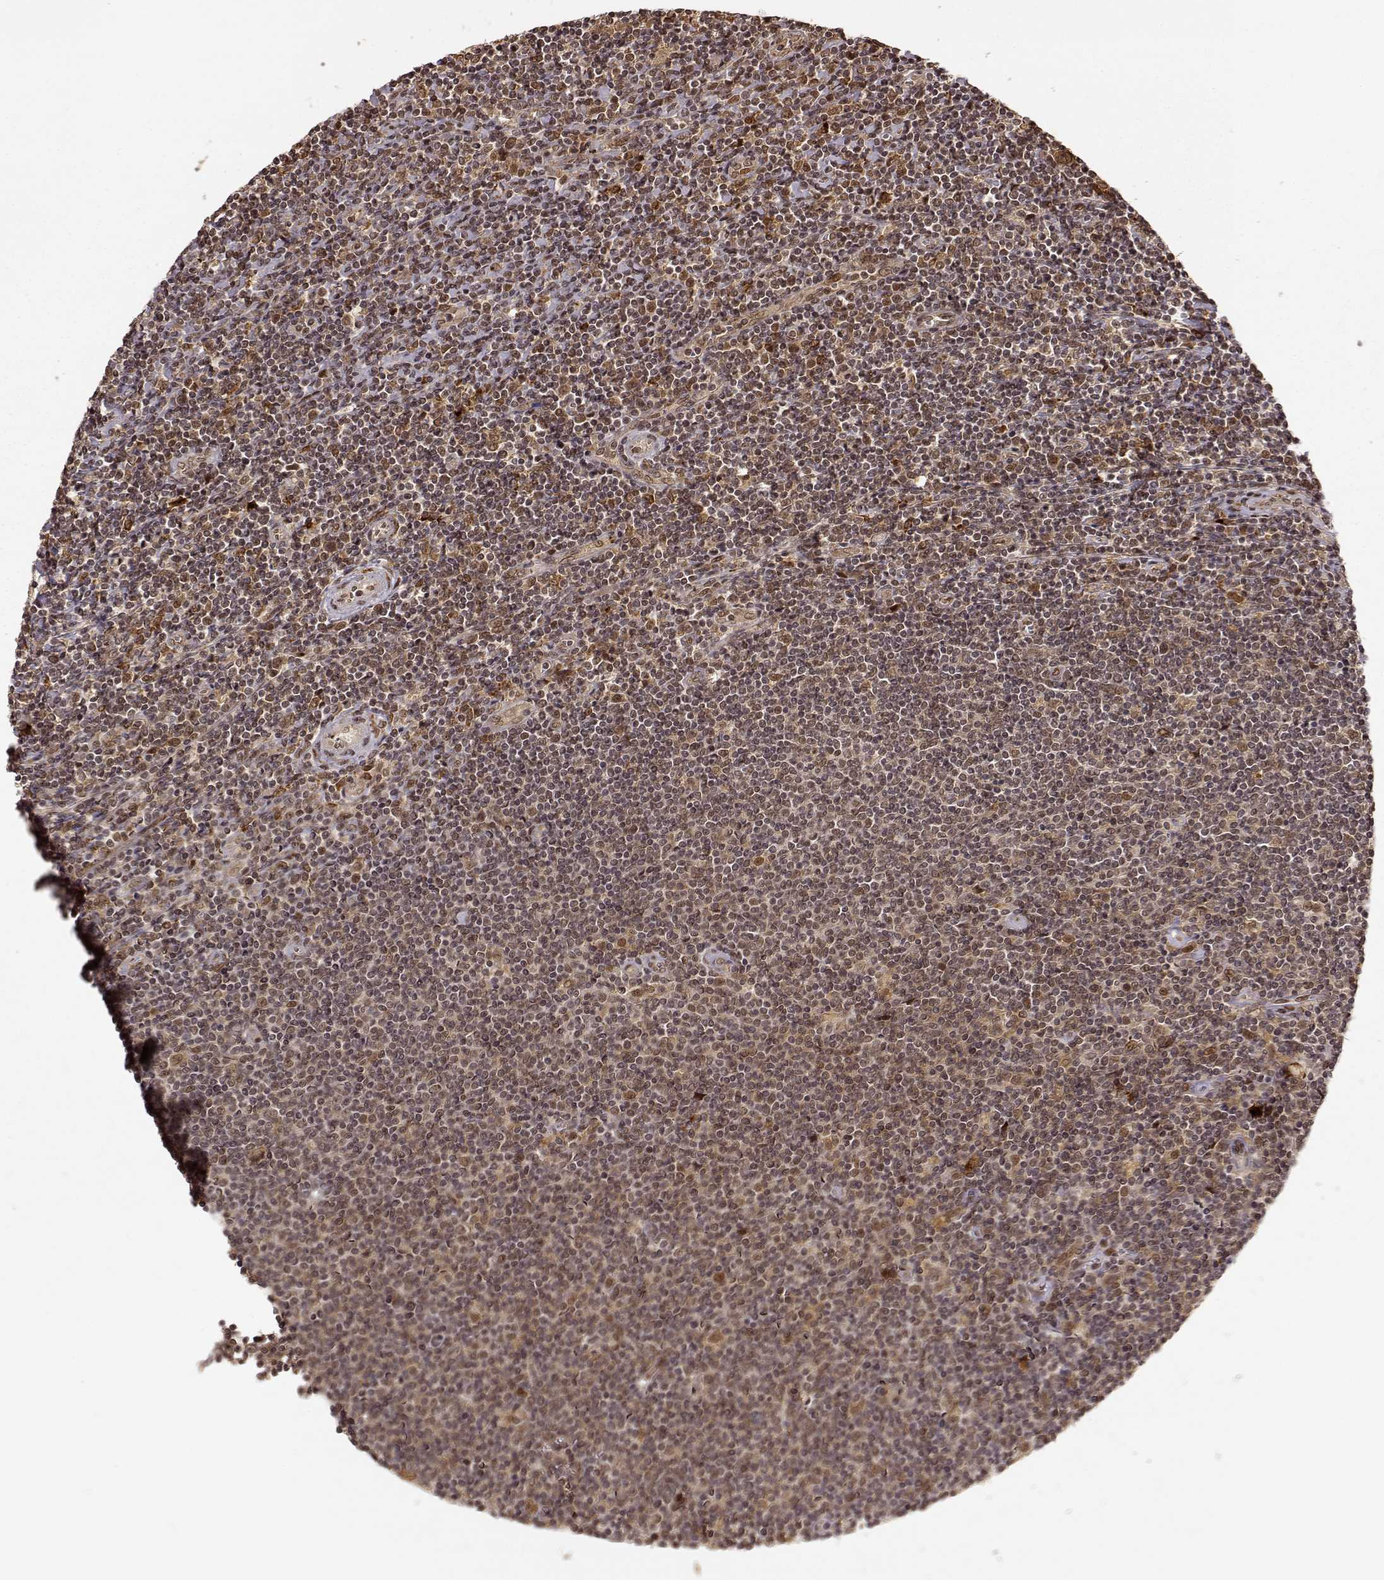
{"staining": {"intensity": "moderate", "quantity": ">75%", "location": "cytoplasmic/membranous,nuclear"}, "tissue": "lymphoma", "cell_type": "Tumor cells", "image_type": "cancer", "snomed": [{"axis": "morphology", "description": "Hodgkin's disease, NOS"}, {"axis": "topography", "description": "Lymph node"}], "caption": "DAB (3,3'-diaminobenzidine) immunohistochemical staining of human Hodgkin's disease exhibits moderate cytoplasmic/membranous and nuclear protein staining in about >75% of tumor cells.", "gene": "MAEA", "patient": {"sex": "male", "age": 40}}